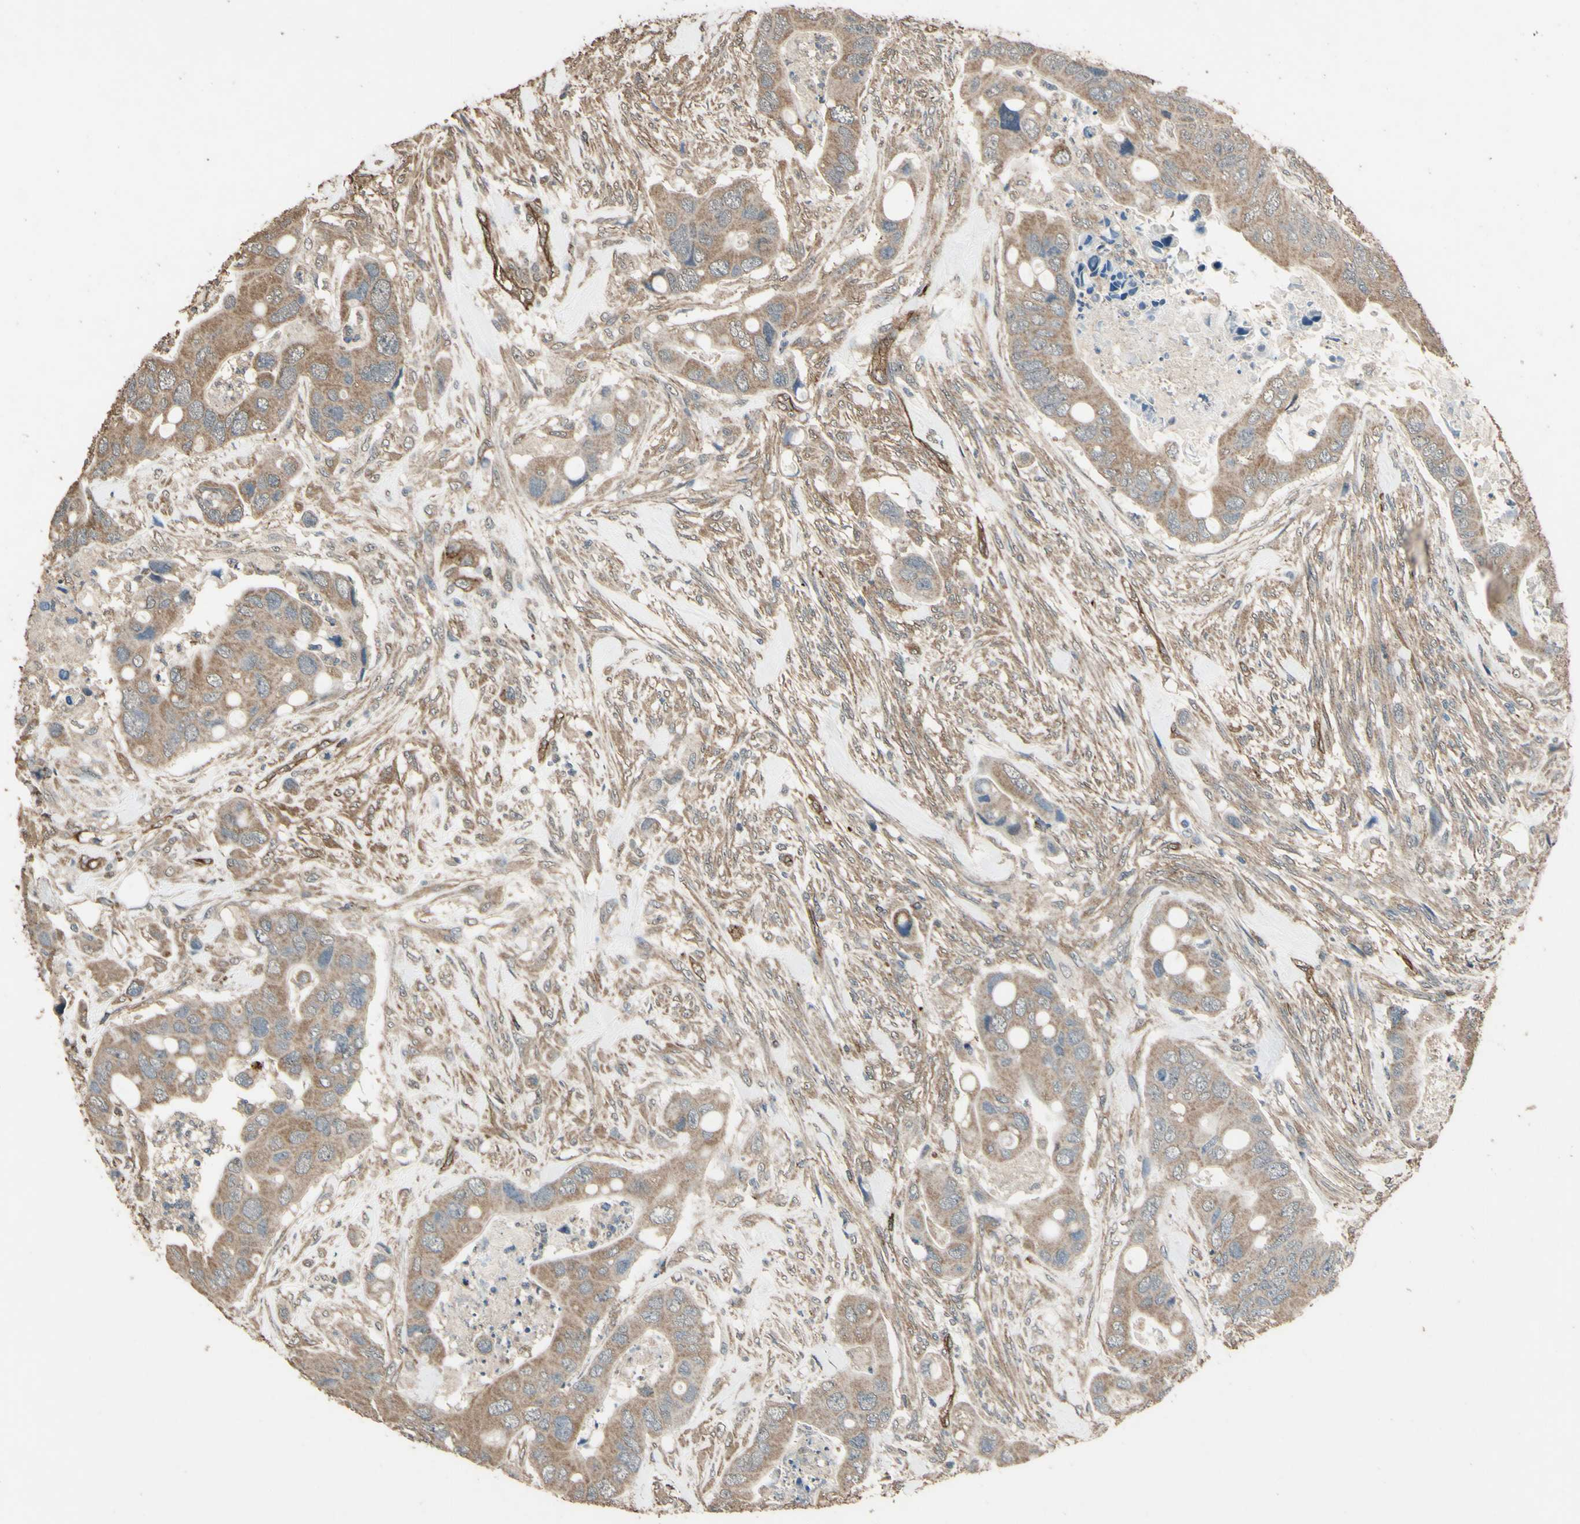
{"staining": {"intensity": "moderate", "quantity": ">75%", "location": "cytoplasmic/membranous"}, "tissue": "colorectal cancer", "cell_type": "Tumor cells", "image_type": "cancer", "snomed": [{"axis": "morphology", "description": "Adenocarcinoma, NOS"}, {"axis": "topography", "description": "Rectum"}], "caption": "Approximately >75% of tumor cells in human colorectal cancer (adenocarcinoma) exhibit moderate cytoplasmic/membranous protein positivity as visualized by brown immunohistochemical staining.", "gene": "TSPO", "patient": {"sex": "female", "age": 57}}